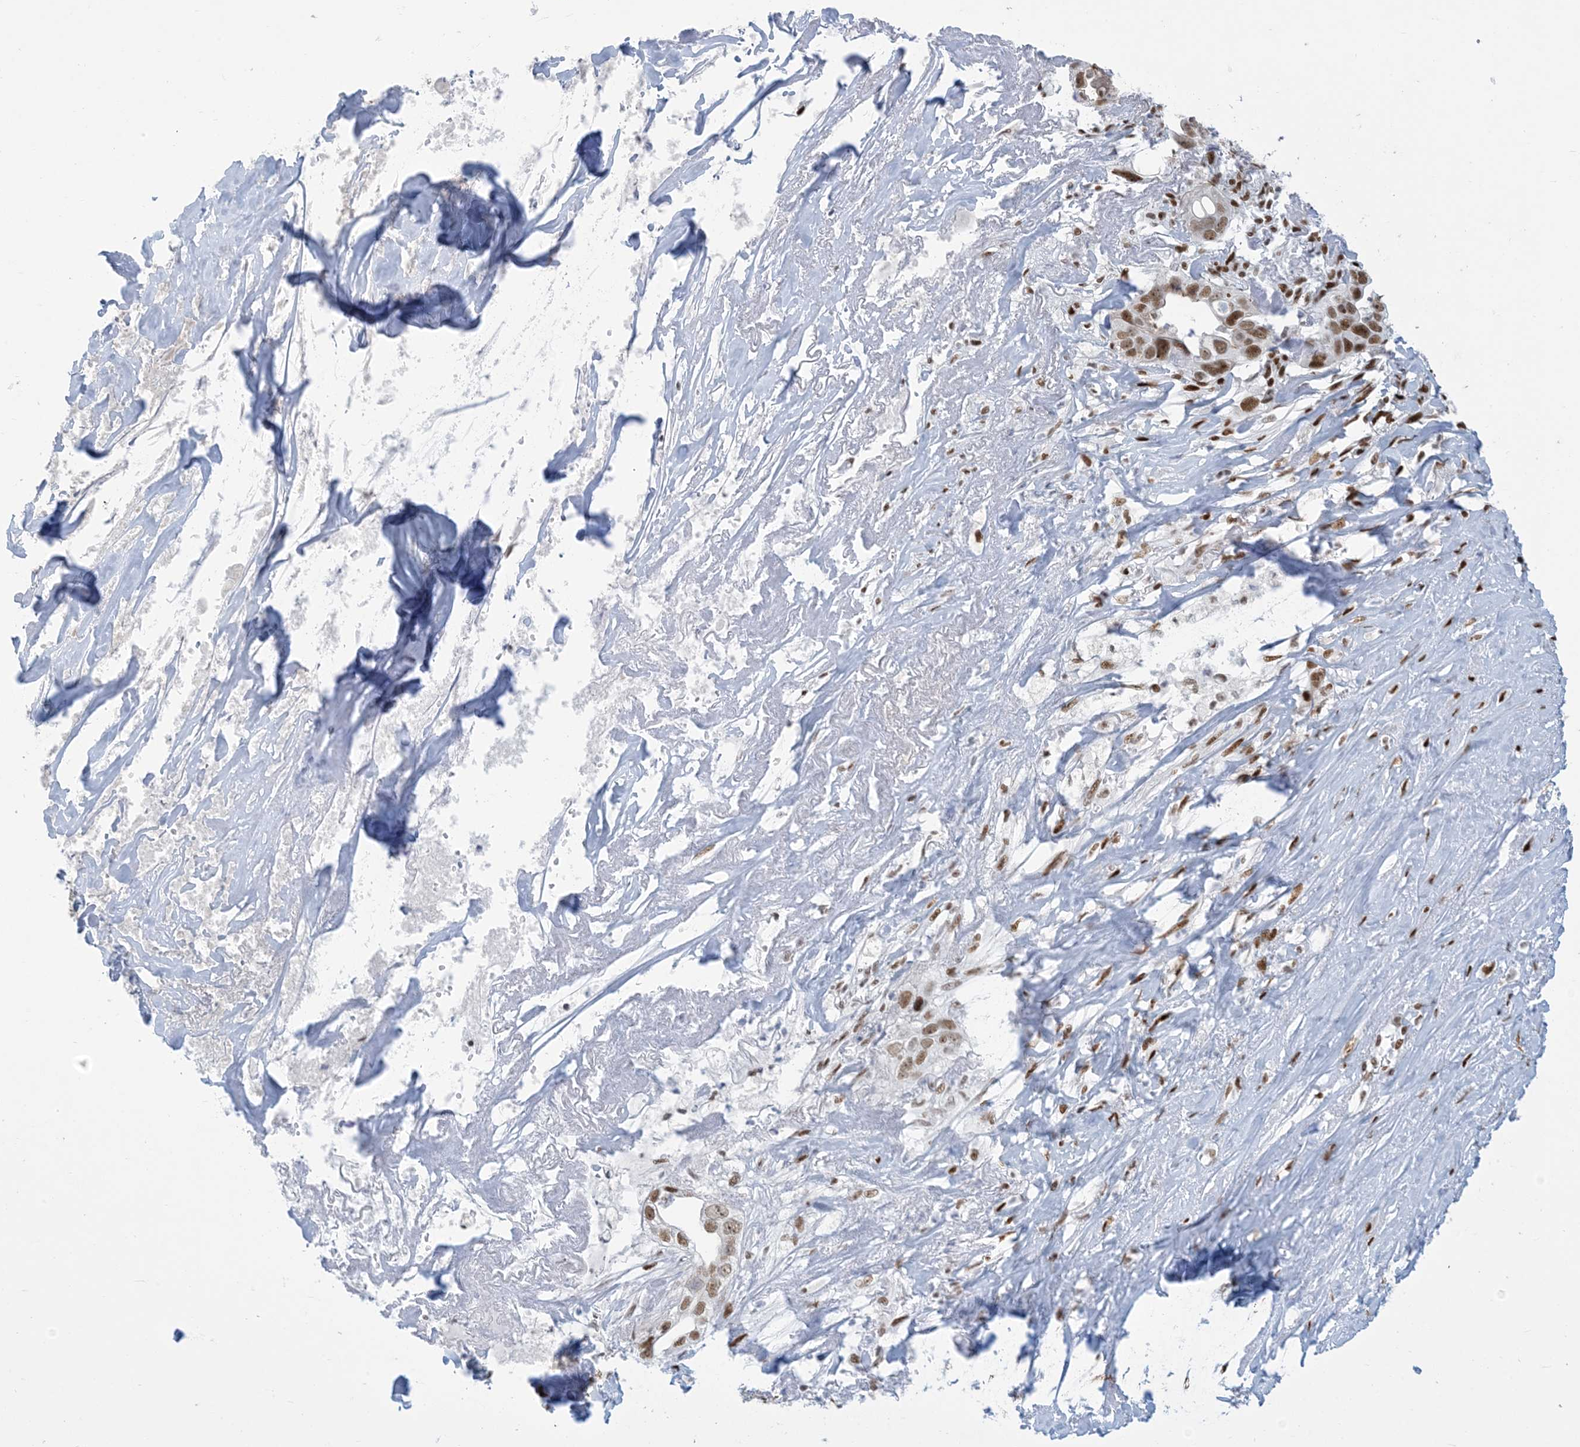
{"staining": {"intensity": "moderate", "quantity": ">75%", "location": "nuclear"}, "tissue": "liver cancer", "cell_type": "Tumor cells", "image_type": "cancer", "snomed": [{"axis": "morphology", "description": "Cholangiocarcinoma"}, {"axis": "topography", "description": "Liver"}], "caption": "A high-resolution image shows IHC staining of liver cancer (cholangiocarcinoma), which exhibits moderate nuclear expression in approximately >75% of tumor cells.", "gene": "STAG1", "patient": {"sex": "female", "age": 79}}